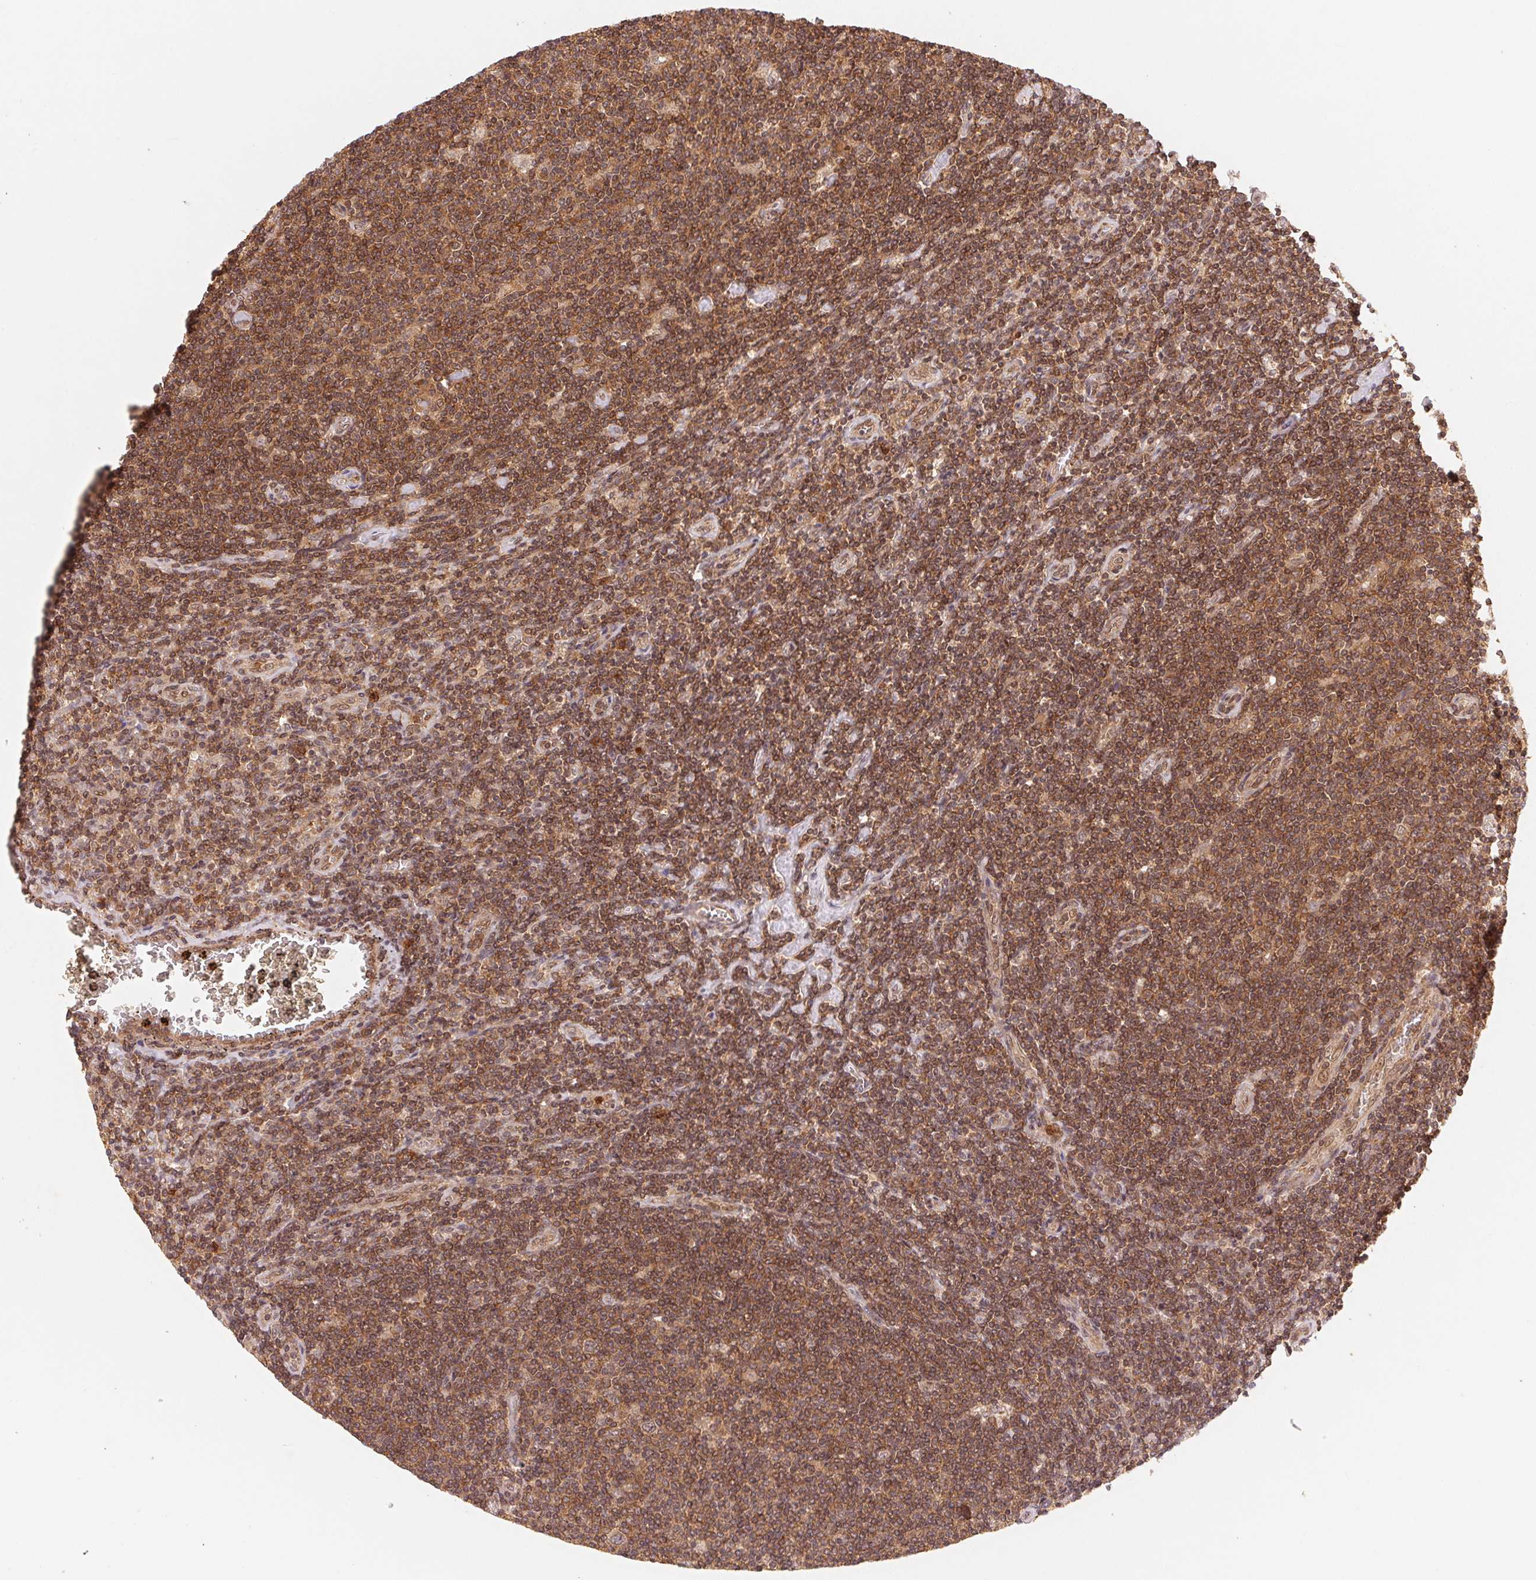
{"staining": {"intensity": "negative", "quantity": "none", "location": "none"}, "tissue": "lymphoma", "cell_type": "Tumor cells", "image_type": "cancer", "snomed": [{"axis": "morphology", "description": "Hodgkin's disease, NOS"}, {"axis": "topography", "description": "Lymph node"}], "caption": "DAB (3,3'-diaminobenzidine) immunohistochemical staining of human lymphoma reveals no significant positivity in tumor cells.", "gene": "CCDC102B", "patient": {"sex": "male", "age": 40}}